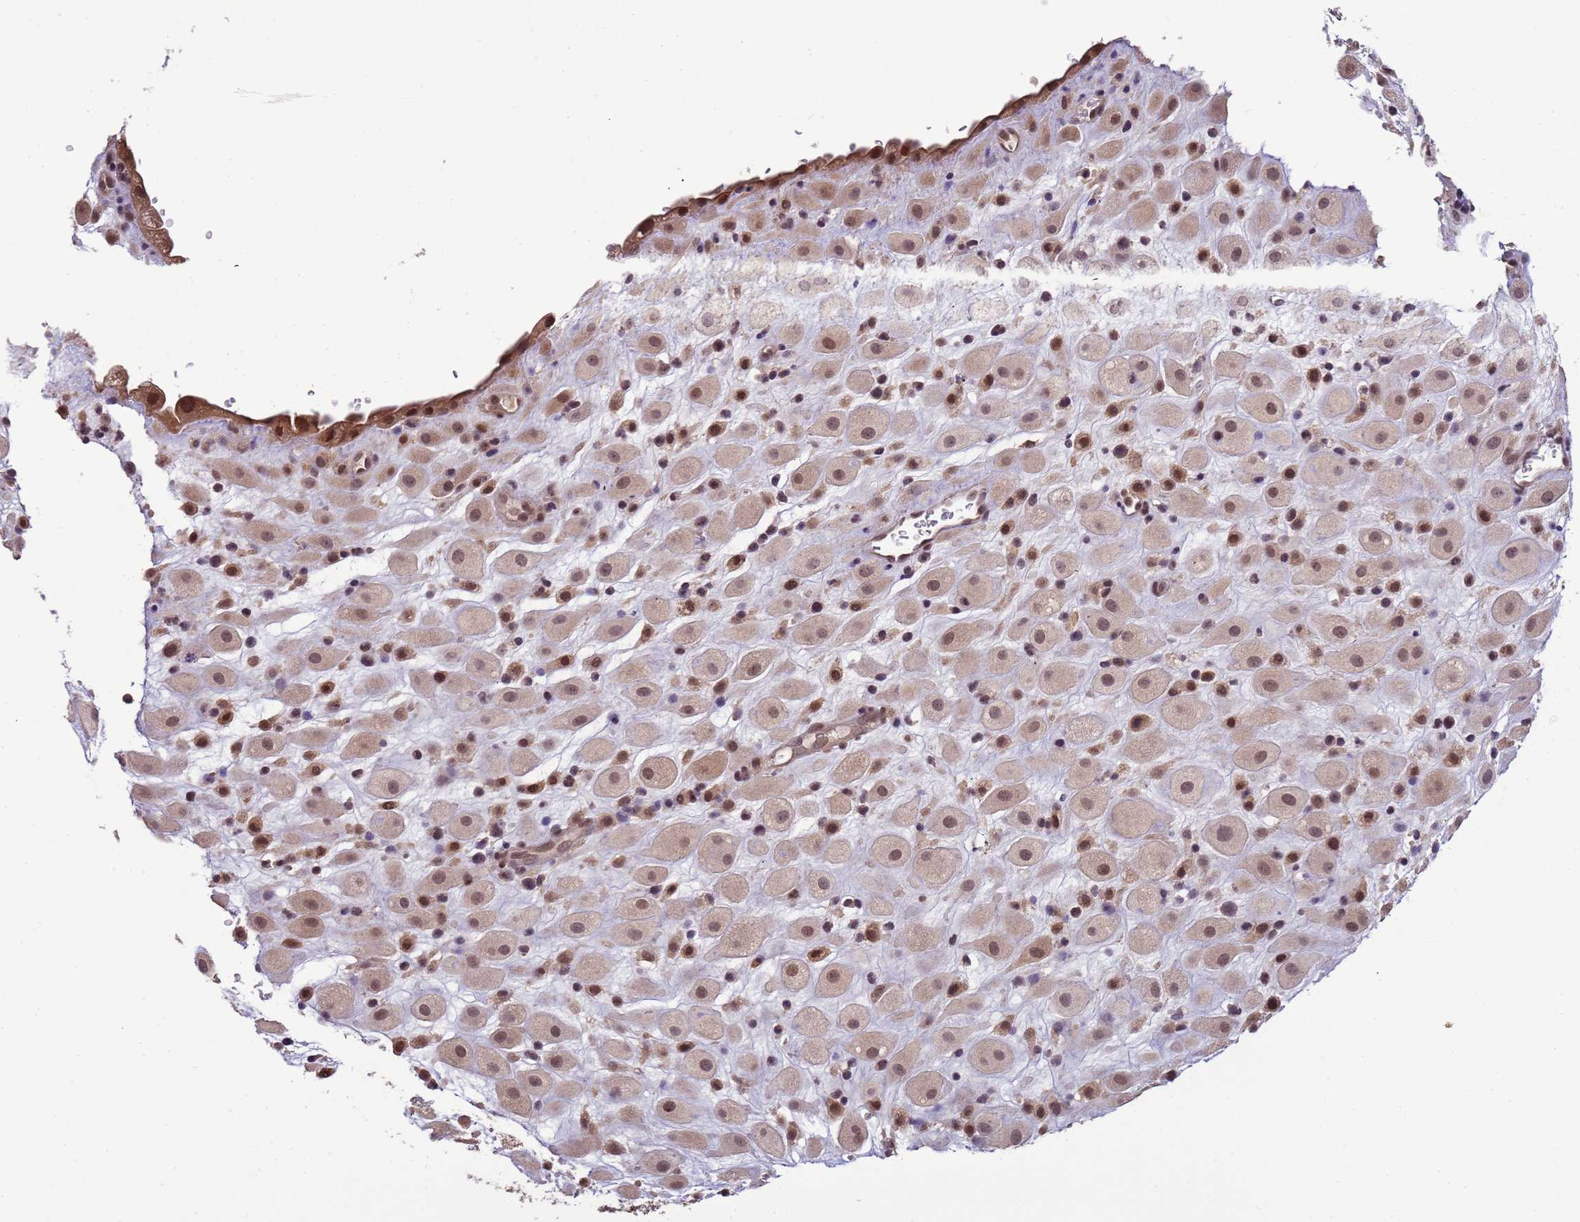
{"staining": {"intensity": "moderate", "quantity": ">75%", "location": "nuclear"}, "tissue": "placenta", "cell_type": "Decidual cells", "image_type": "normal", "snomed": [{"axis": "morphology", "description": "Normal tissue, NOS"}, {"axis": "topography", "description": "Placenta"}], "caption": "Approximately >75% of decidual cells in benign human placenta show moderate nuclear protein expression as visualized by brown immunohistochemical staining.", "gene": "ZBTB5", "patient": {"sex": "female", "age": 35}}